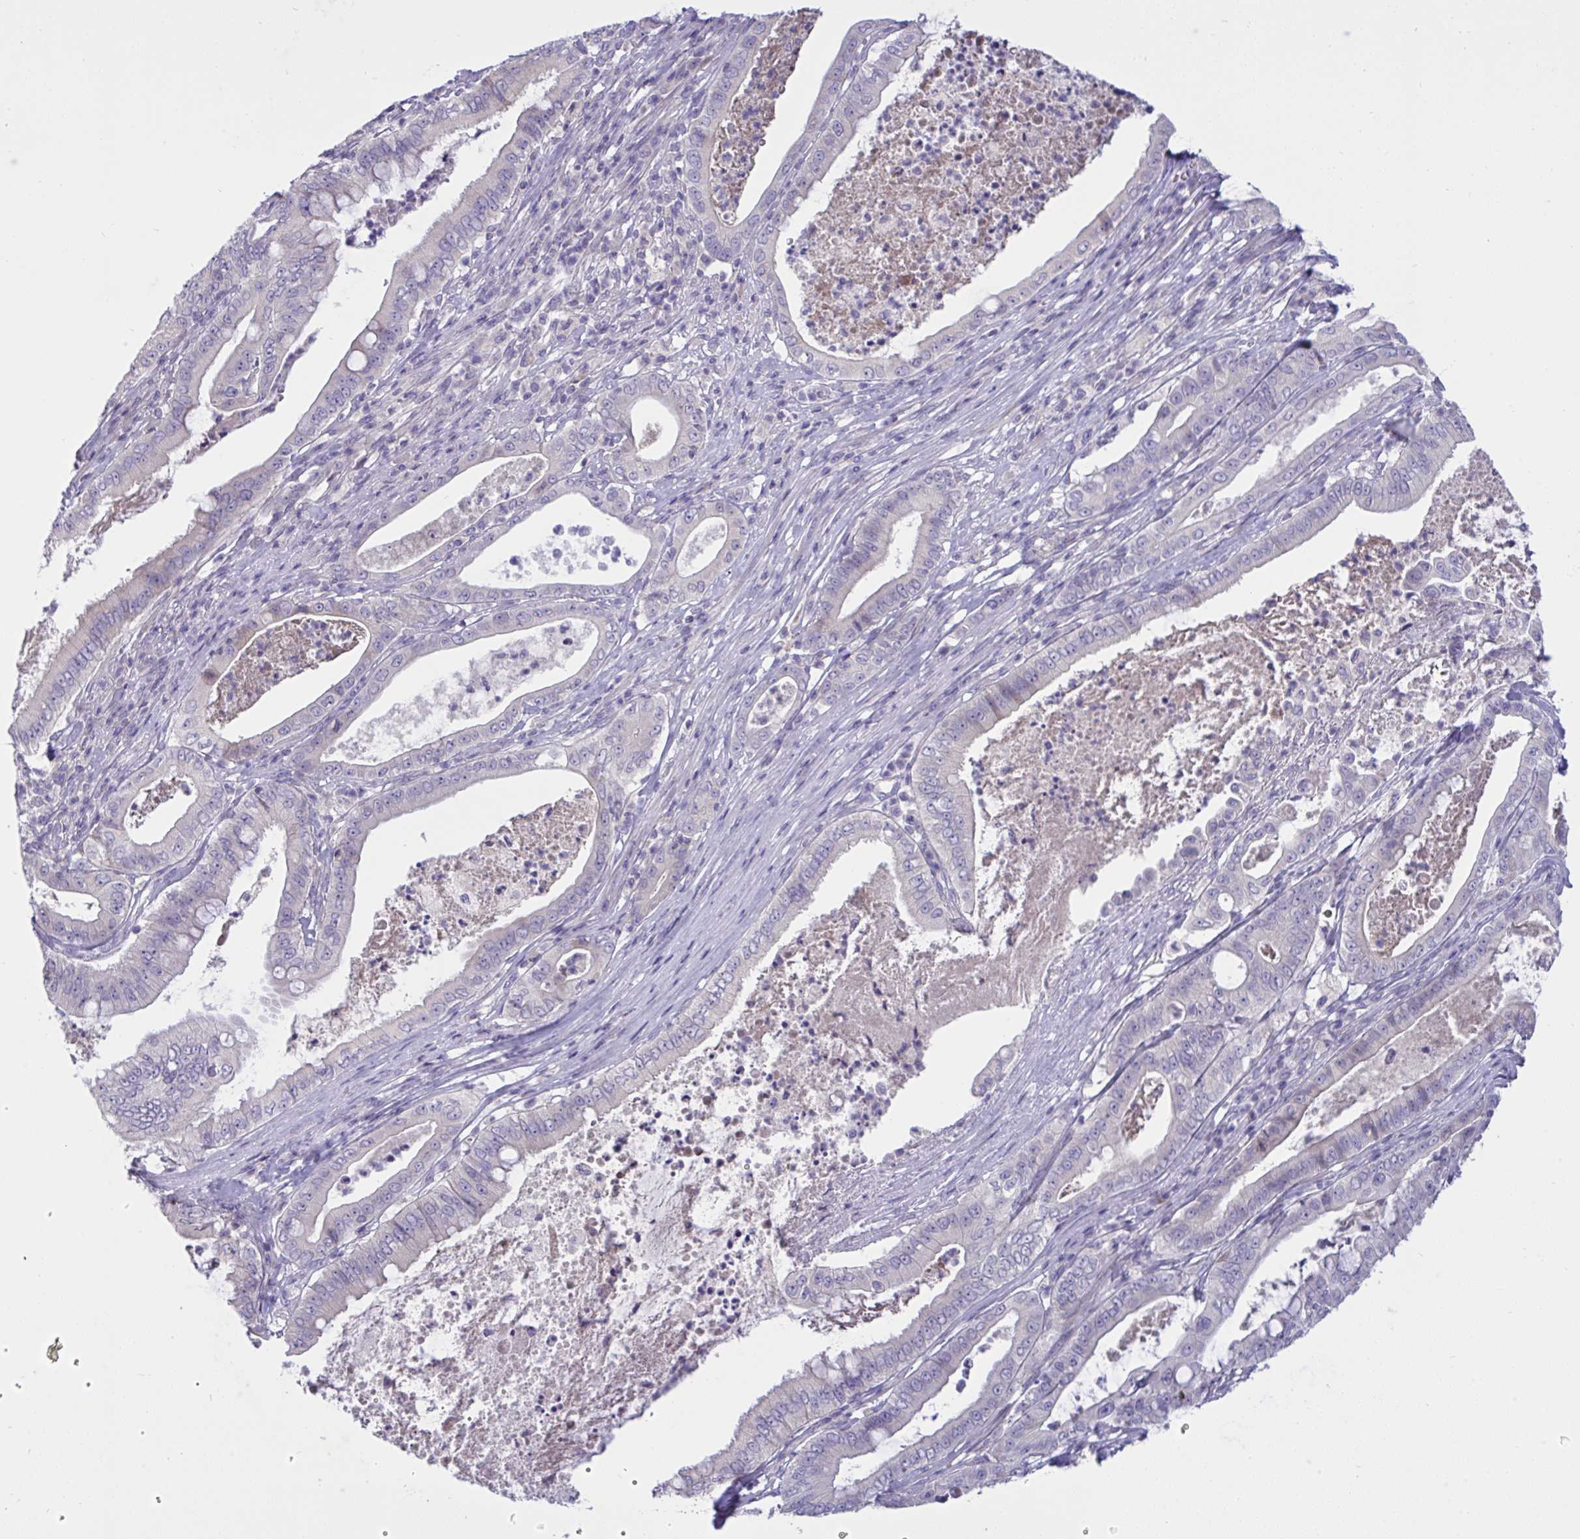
{"staining": {"intensity": "negative", "quantity": "none", "location": "none"}, "tissue": "pancreatic cancer", "cell_type": "Tumor cells", "image_type": "cancer", "snomed": [{"axis": "morphology", "description": "Adenocarcinoma, NOS"}, {"axis": "topography", "description": "Pancreas"}], "caption": "Tumor cells are negative for protein expression in human adenocarcinoma (pancreatic).", "gene": "TMEM41A", "patient": {"sex": "male", "age": 71}}